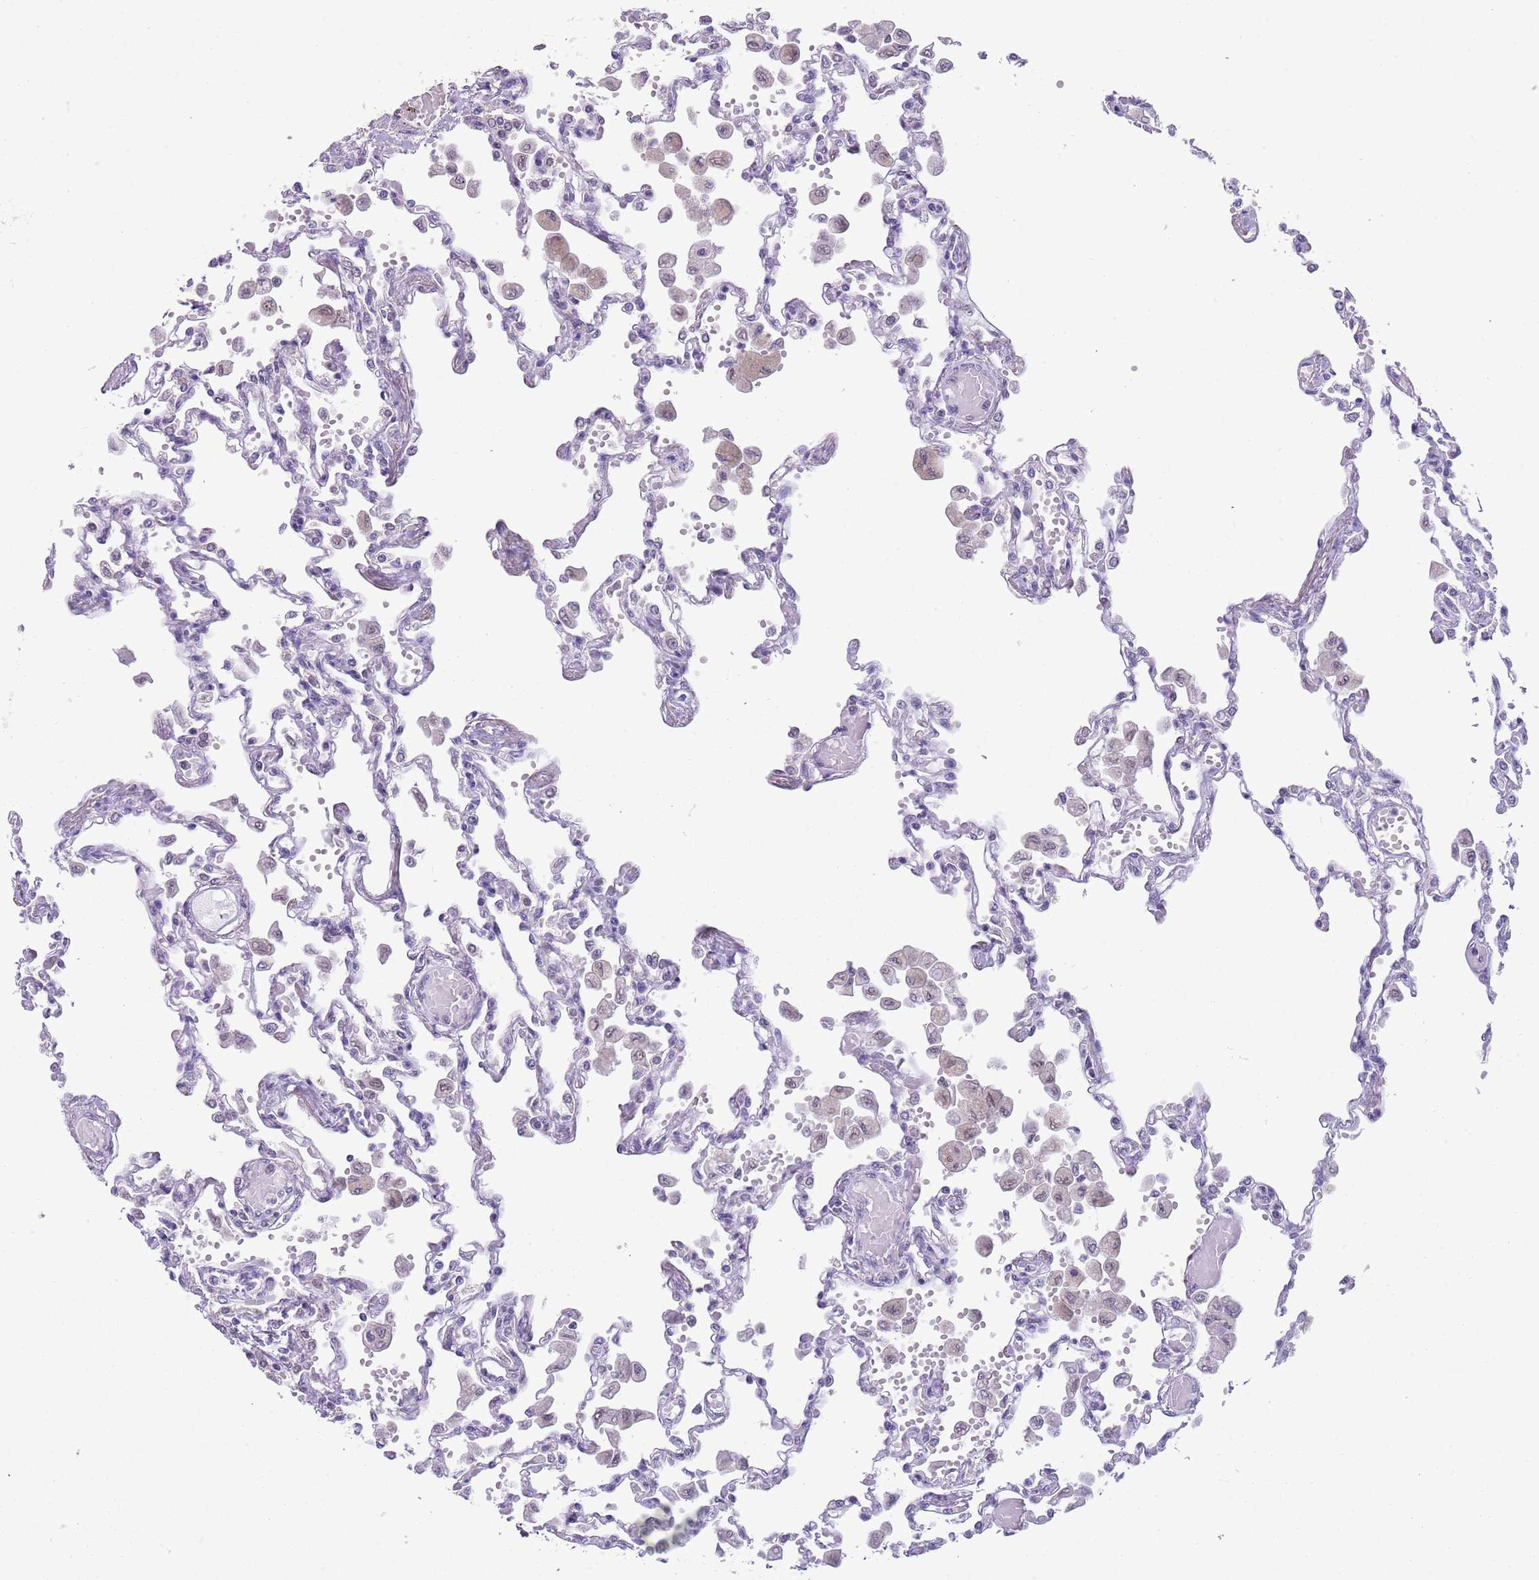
{"staining": {"intensity": "negative", "quantity": "none", "location": "none"}, "tissue": "lung", "cell_type": "Alveolar cells", "image_type": "normal", "snomed": [{"axis": "morphology", "description": "Normal tissue, NOS"}, {"axis": "topography", "description": "Bronchus"}, {"axis": "topography", "description": "Lung"}], "caption": "This is a photomicrograph of immunohistochemistry (IHC) staining of benign lung, which shows no positivity in alveolar cells.", "gene": "SEPHS2", "patient": {"sex": "female", "age": 49}}